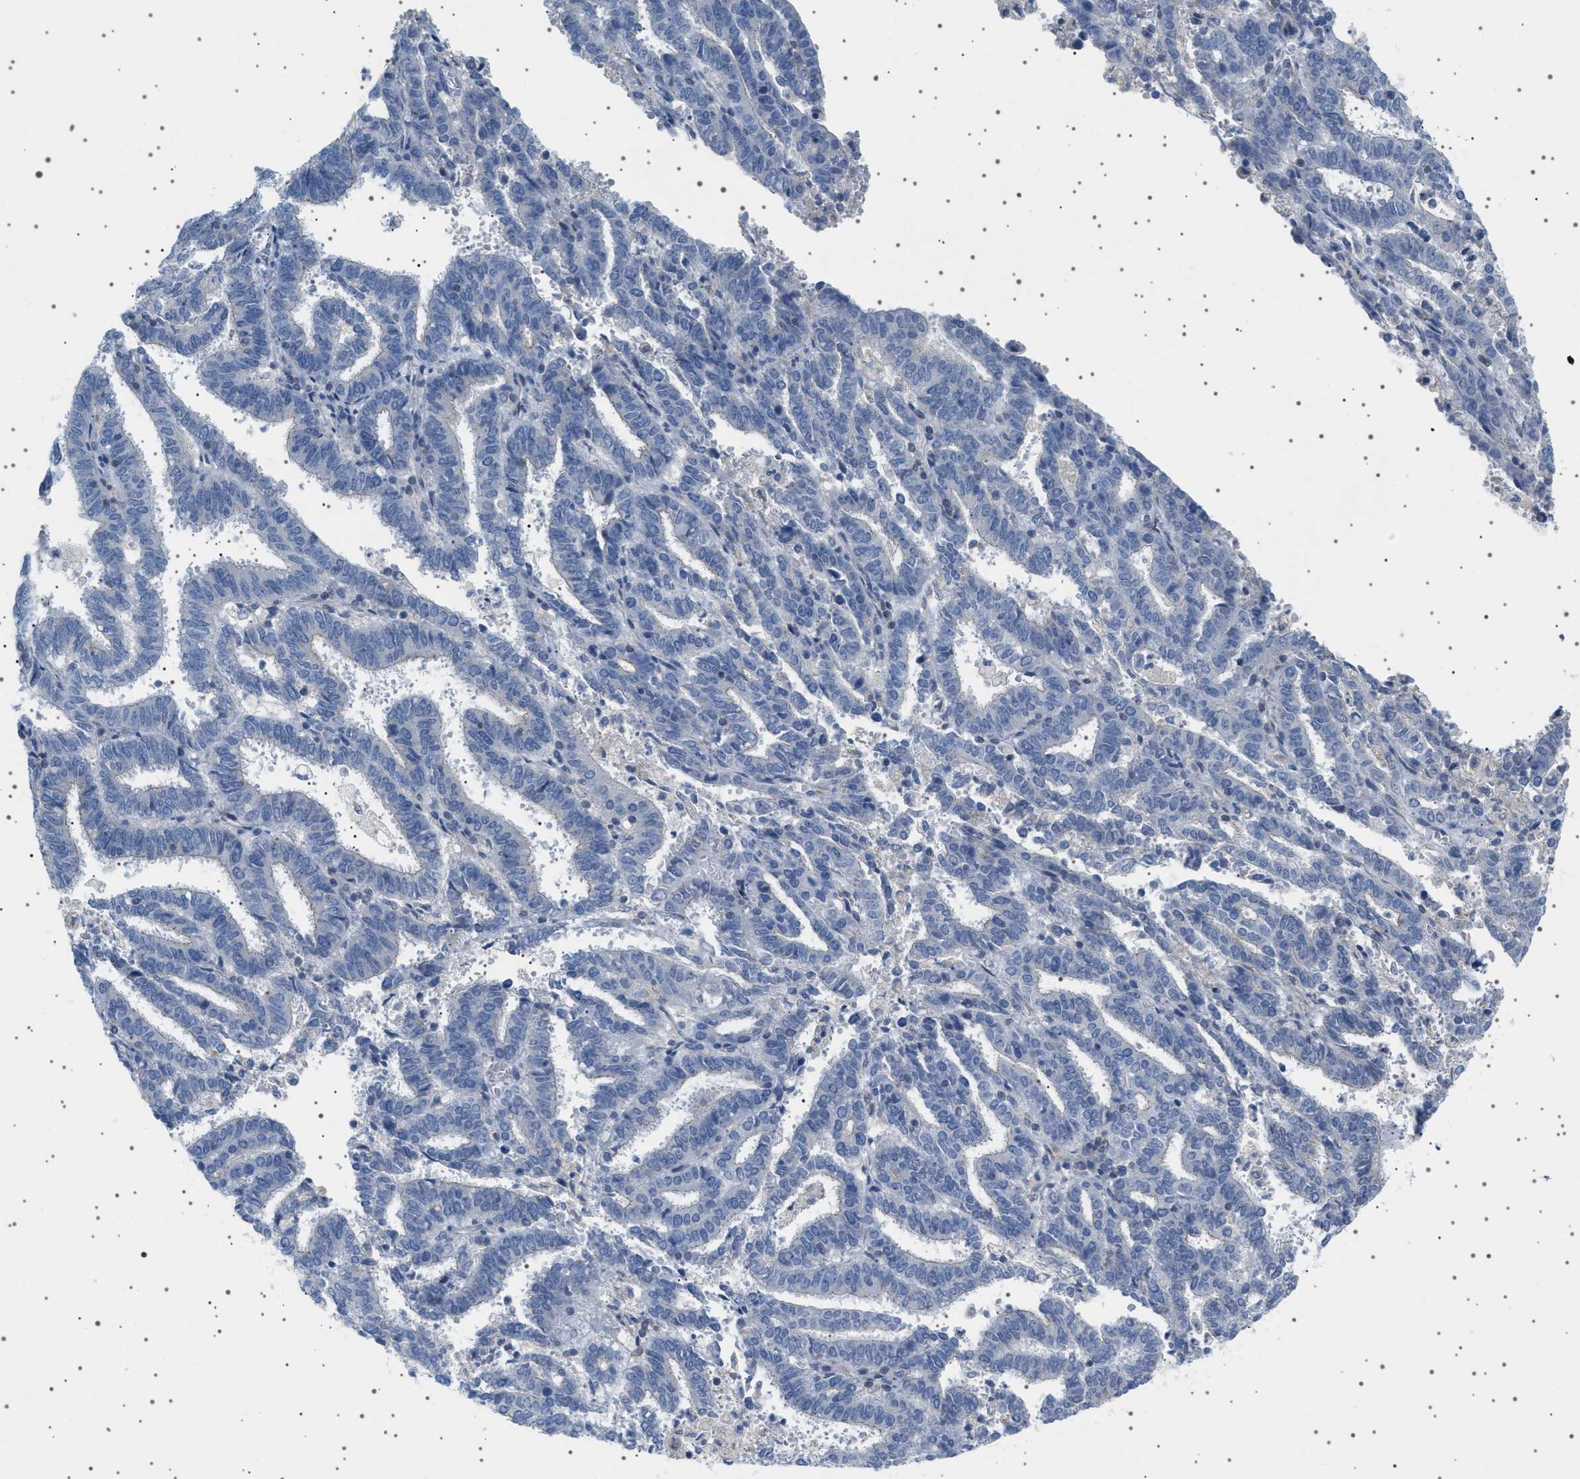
{"staining": {"intensity": "negative", "quantity": "none", "location": "none"}, "tissue": "endometrial cancer", "cell_type": "Tumor cells", "image_type": "cancer", "snomed": [{"axis": "morphology", "description": "Adenocarcinoma, NOS"}, {"axis": "topography", "description": "Uterus"}], "caption": "Protein analysis of endometrial cancer (adenocarcinoma) demonstrates no significant expression in tumor cells. Nuclei are stained in blue.", "gene": "ADCY10", "patient": {"sex": "female", "age": 83}}